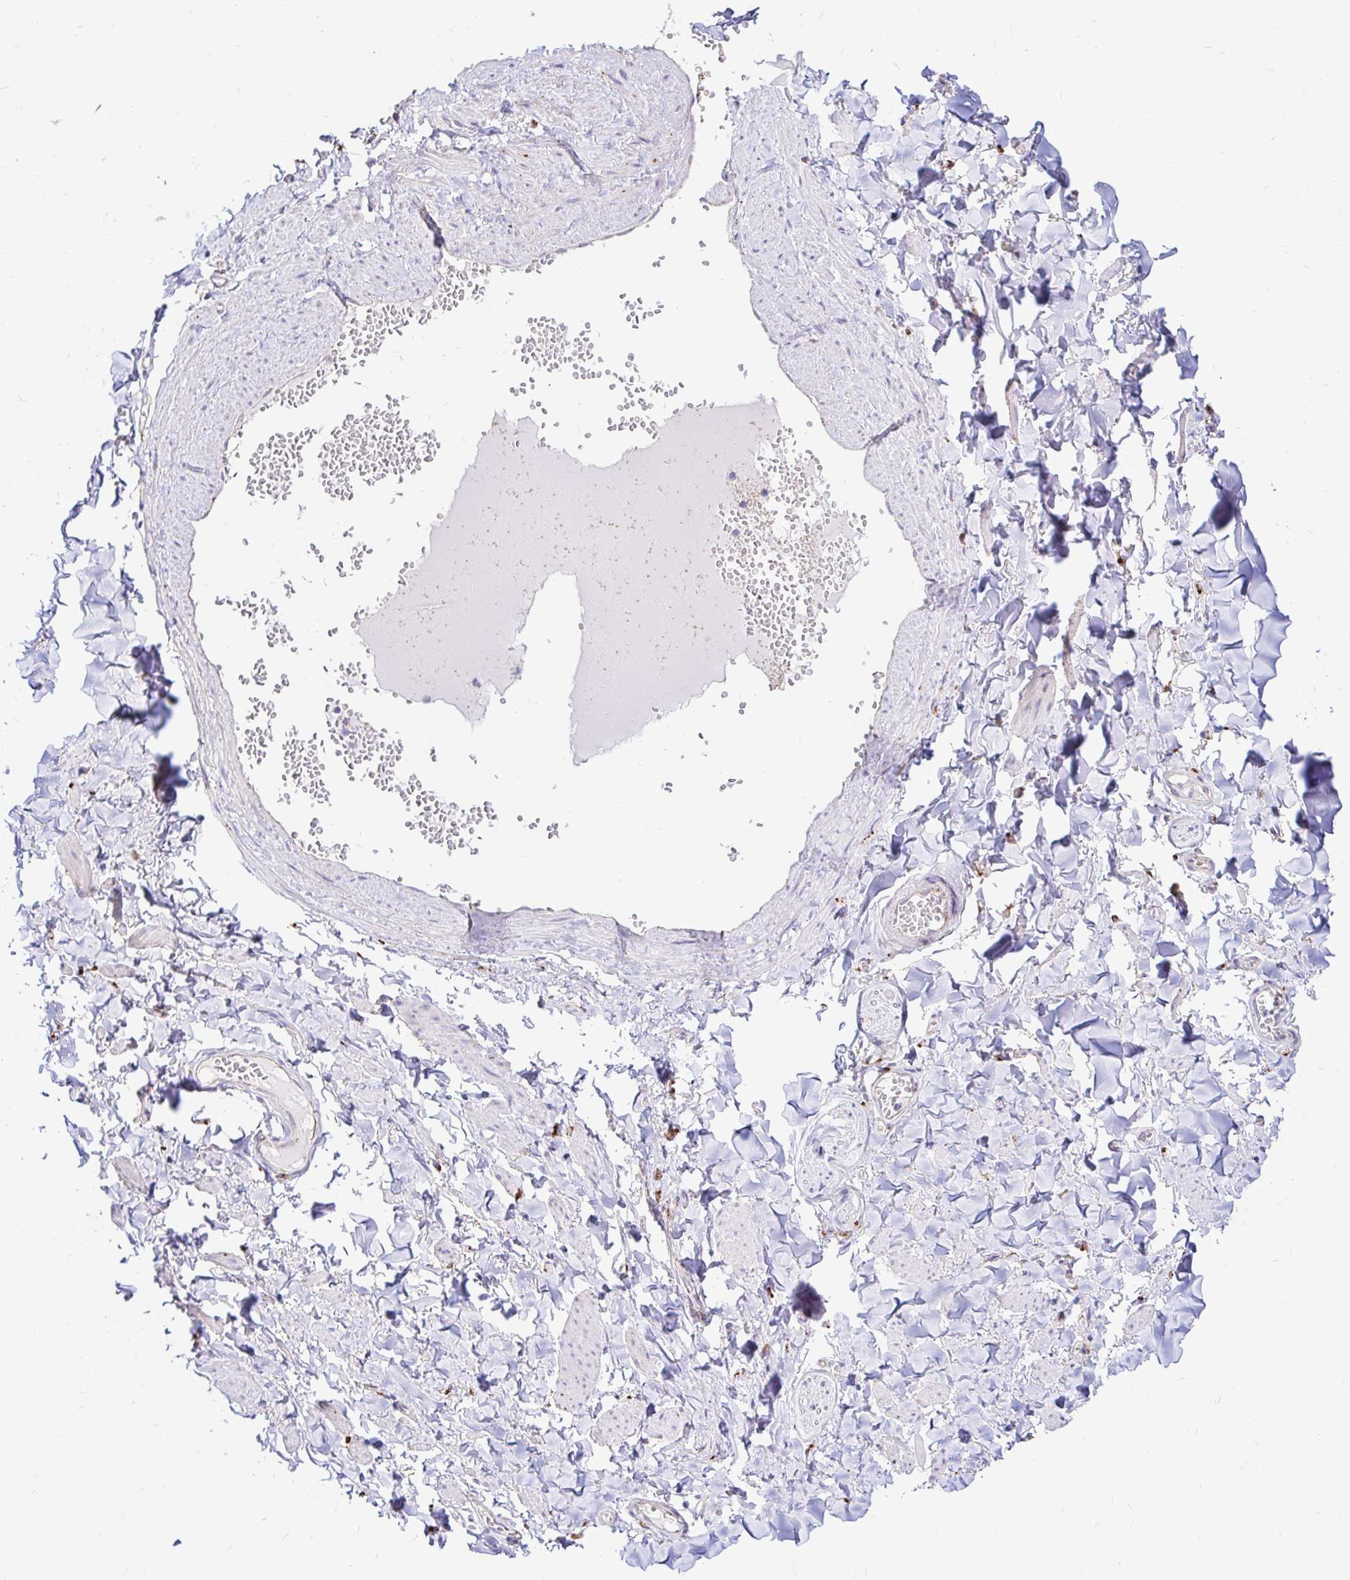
{"staining": {"intensity": "negative", "quantity": "none", "location": "none"}, "tissue": "soft tissue", "cell_type": "Fibroblasts", "image_type": "normal", "snomed": [{"axis": "morphology", "description": "Normal tissue, NOS"}, {"axis": "topography", "description": "Vulva"}, {"axis": "topography", "description": "Peripheral nerve tissue"}], "caption": "The histopathology image reveals no significant staining in fibroblasts of soft tissue.", "gene": "FUCA1", "patient": {"sex": "female", "age": 66}}